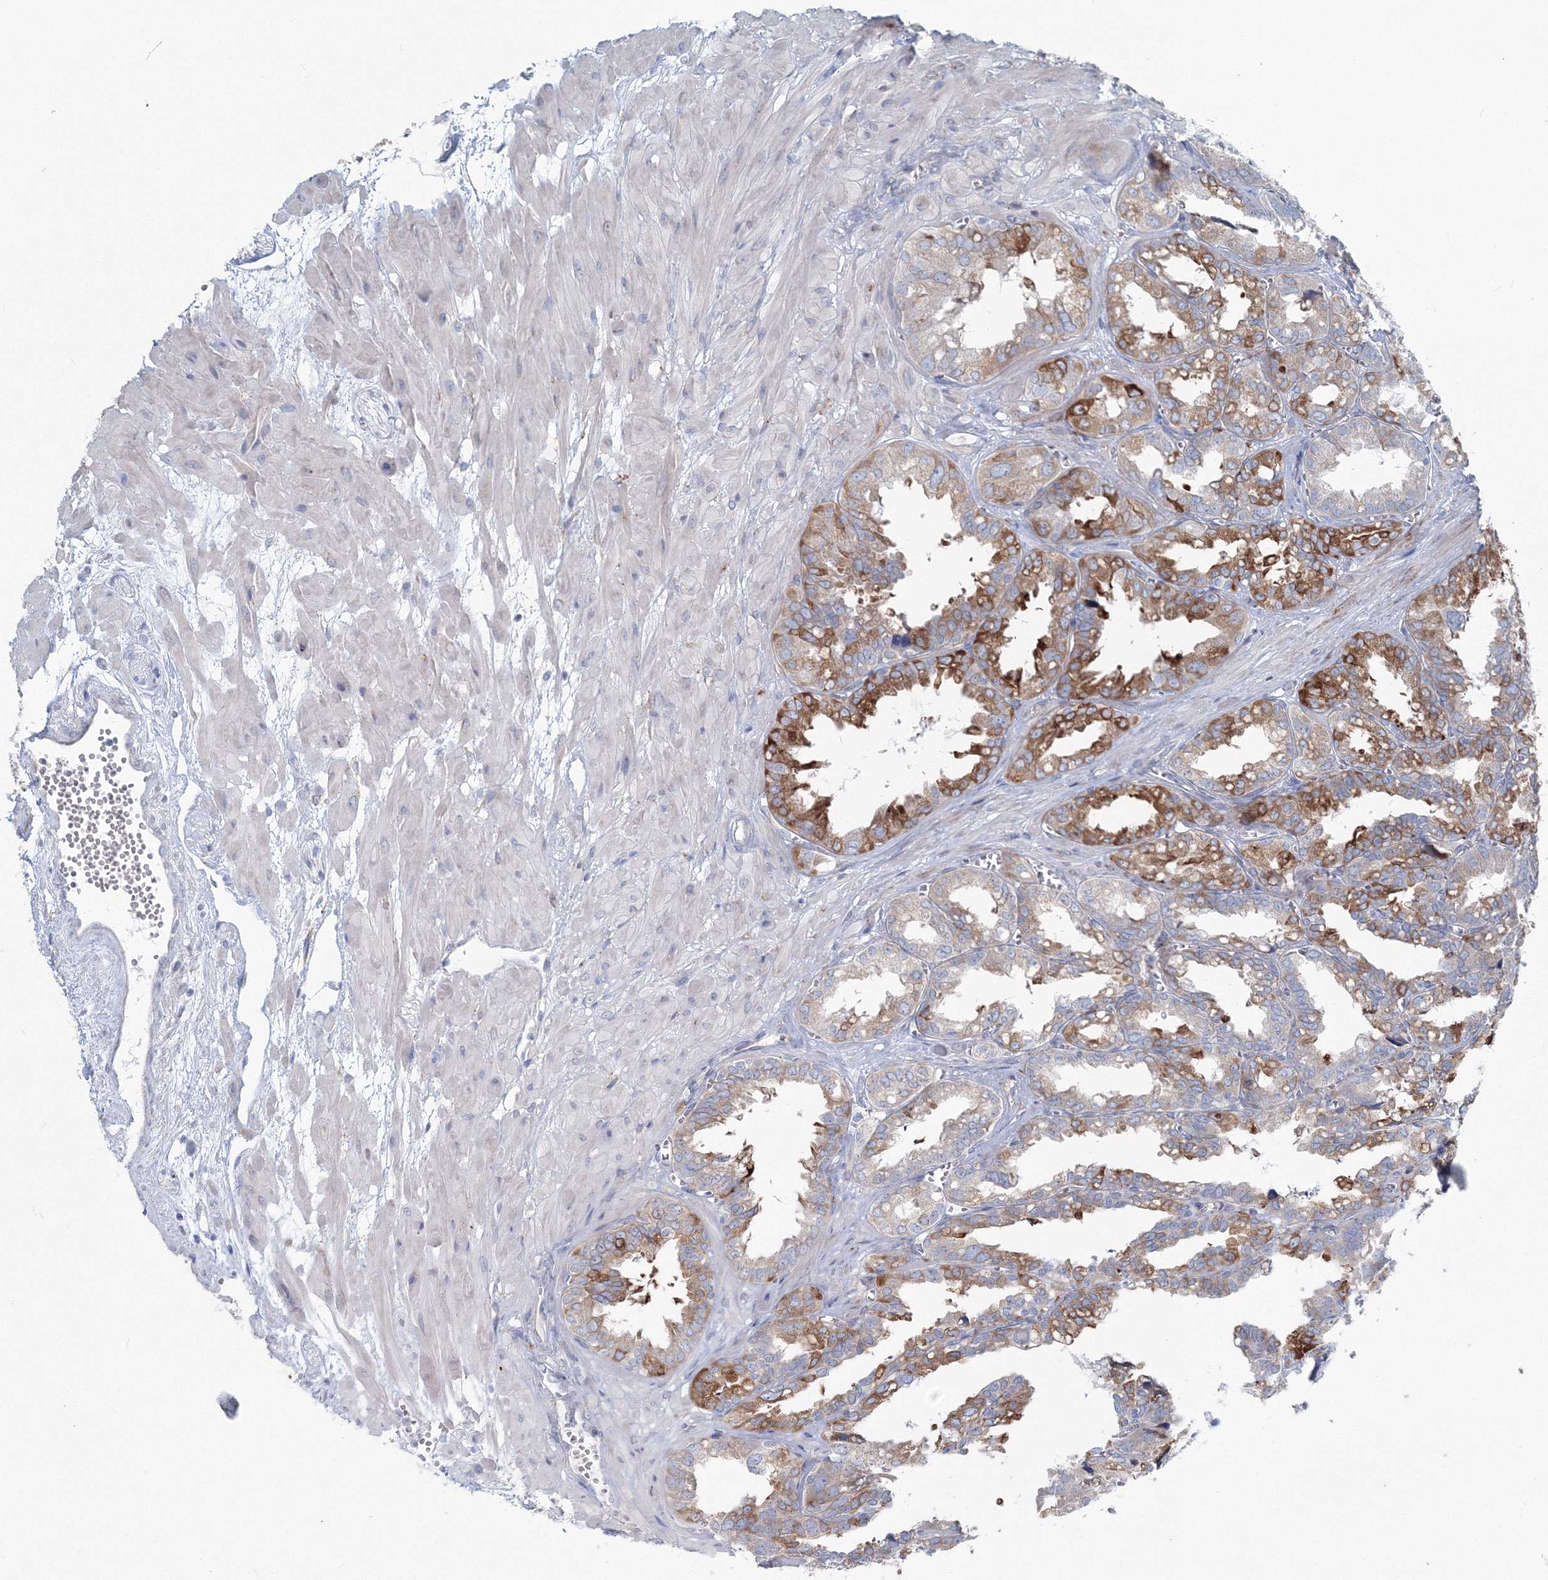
{"staining": {"intensity": "moderate", "quantity": "25%-75%", "location": "cytoplasmic/membranous"}, "tissue": "seminal vesicle", "cell_type": "Glandular cells", "image_type": "normal", "snomed": [{"axis": "morphology", "description": "Normal tissue, NOS"}, {"axis": "topography", "description": "Prostate"}, {"axis": "topography", "description": "Seminal veicle"}], "caption": "Protein expression analysis of normal human seminal vesicle reveals moderate cytoplasmic/membranous staining in approximately 25%-75% of glandular cells.", "gene": "ENSG00000285283", "patient": {"sex": "male", "age": 51}}